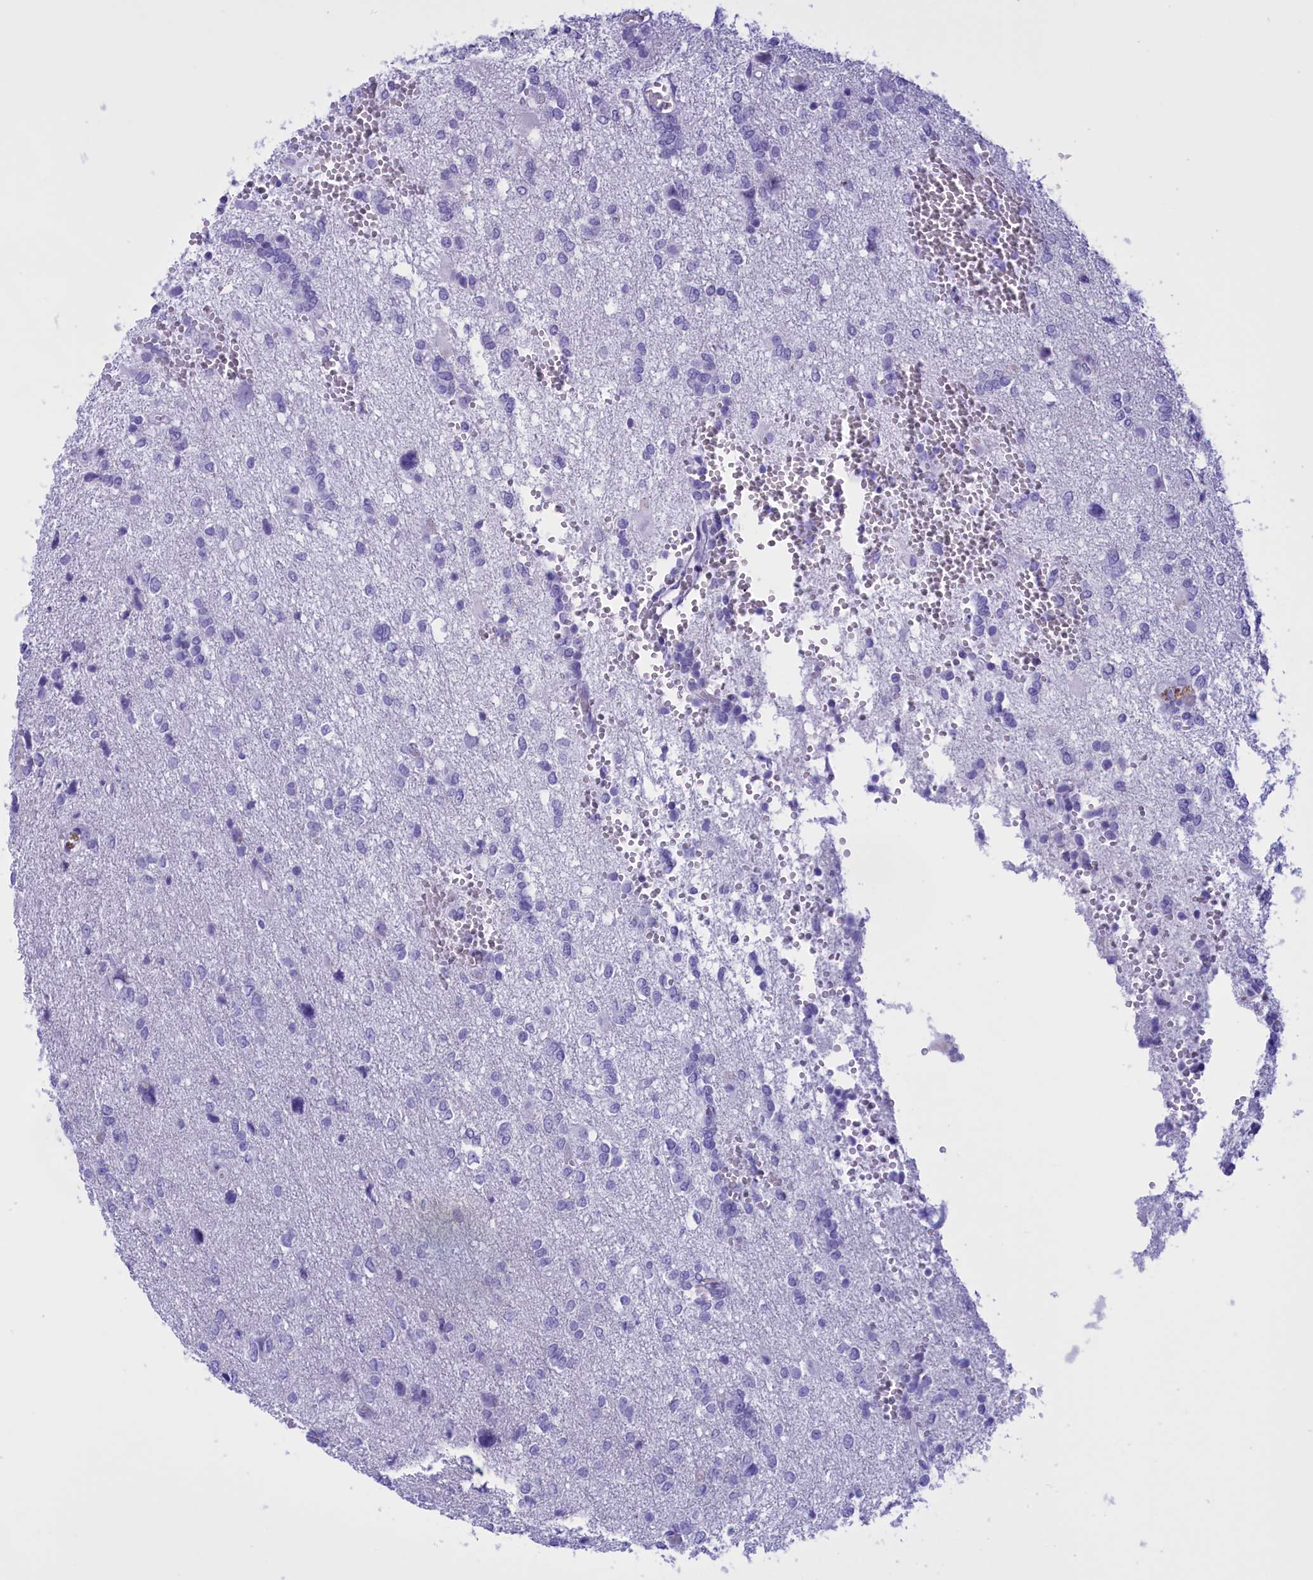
{"staining": {"intensity": "negative", "quantity": "none", "location": "none"}, "tissue": "glioma", "cell_type": "Tumor cells", "image_type": "cancer", "snomed": [{"axis": "morphology", "description": "Glioma, malignant, High grade"}, {"axis": "topography", "description": "Brain"}], "caption": "Tumor cells show no significant positivity in malignant high-grade glioma. The staining is performed using DAB (3,3'-diaminobenzidine) brown chromogen with nuclei counter-stained in using hematoxylin.", "gene": "BRI3", "patient": {"sex": "female", "age": 59}}